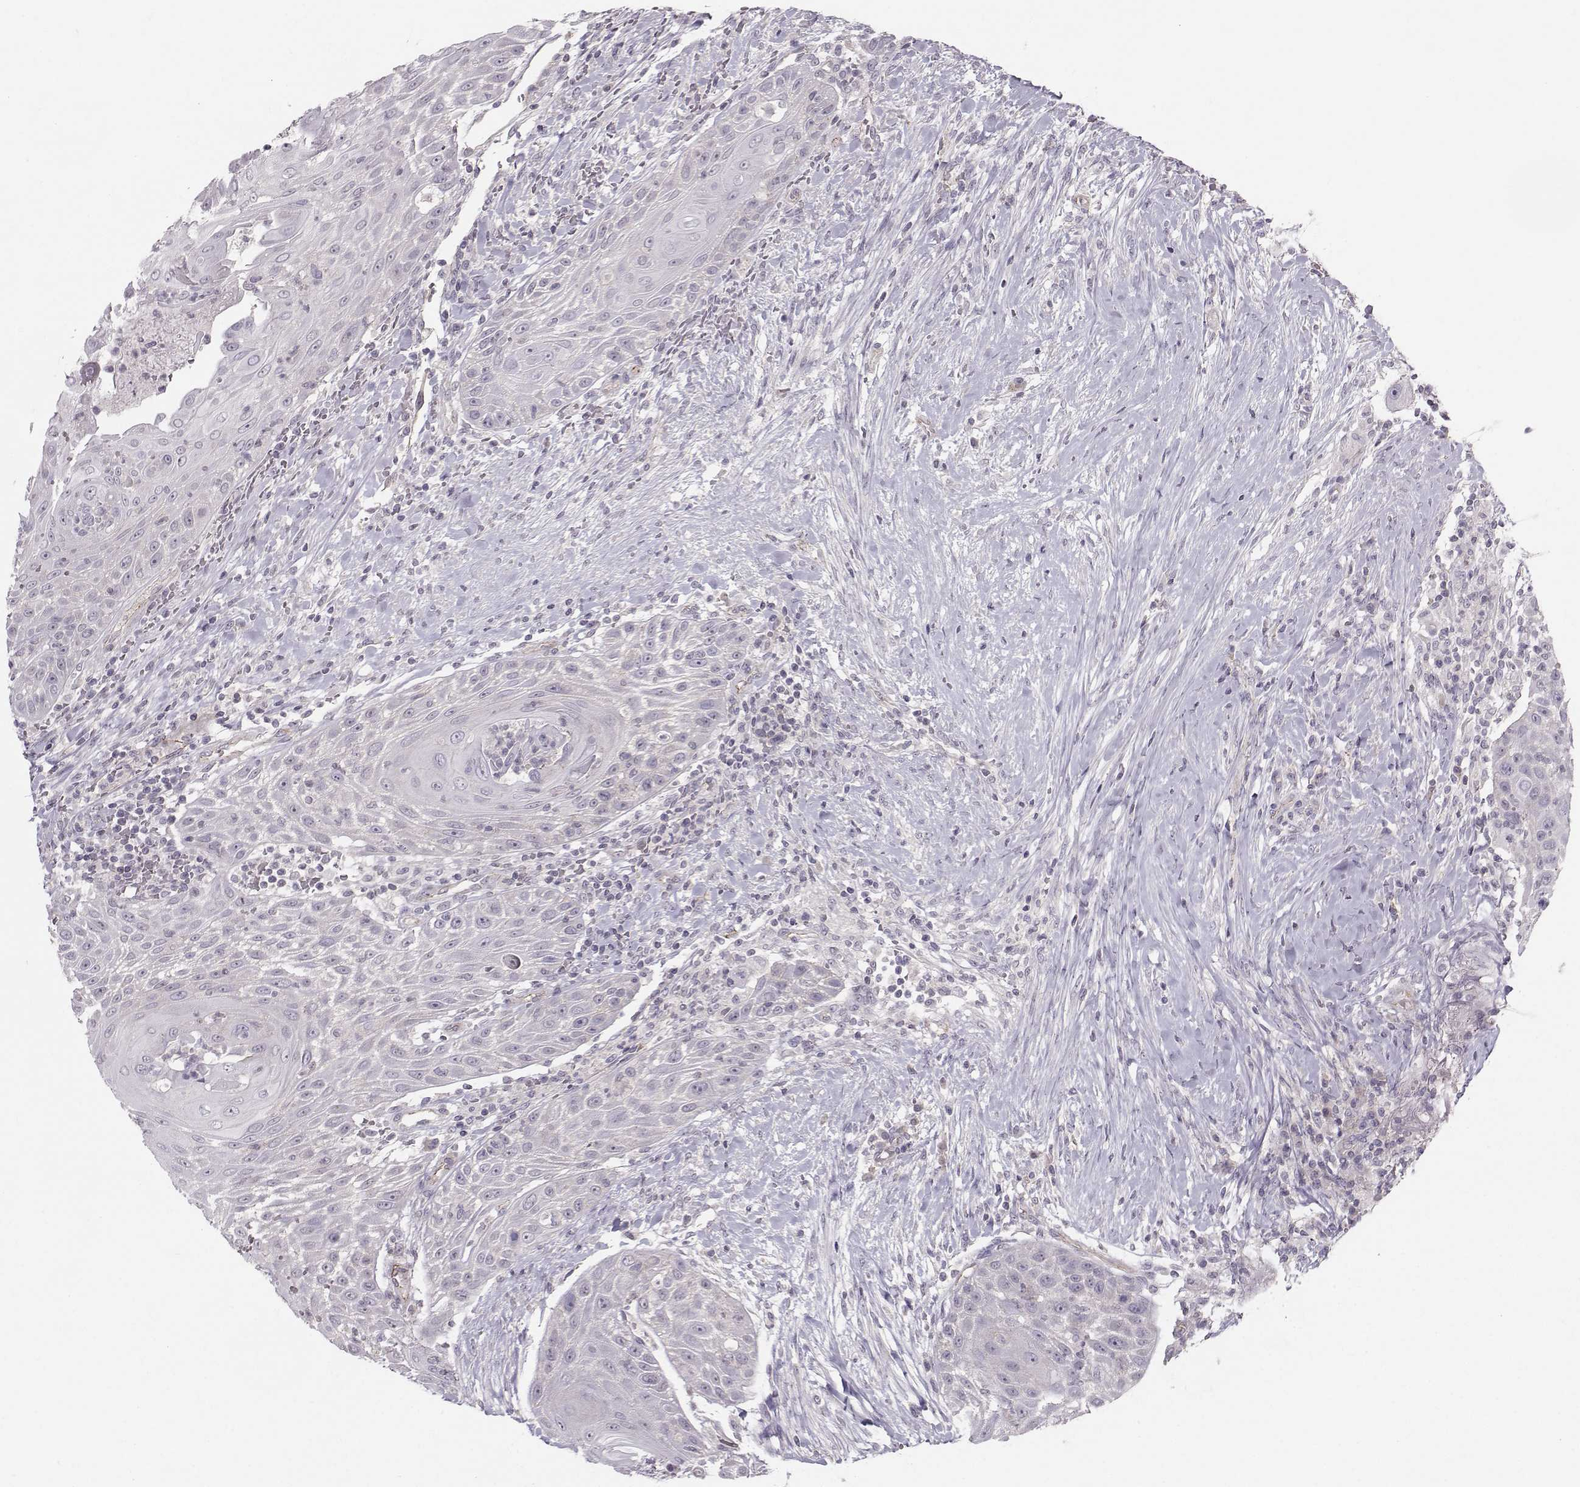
{"staining": {"intensity": "negative", "quantity": "none", "location": "none"}, "tissue": "head and neck cancer", "cell_type": "Tumor cells", "image_type": "cancer", "snomed": [{"axis": "morphology", "description": "Squamous cell carcinoma, NOS"}, {"axis": "topography", "description": "Head-Neck"}], "caption": "Immunohistochemistry histopathology image of head and neck squamous cell carcinoma stained for a protein (brown), which exhibits no staining in tumor cells.", "gene": "MAST1", "patient": {"sex": "male", "age": 69}}